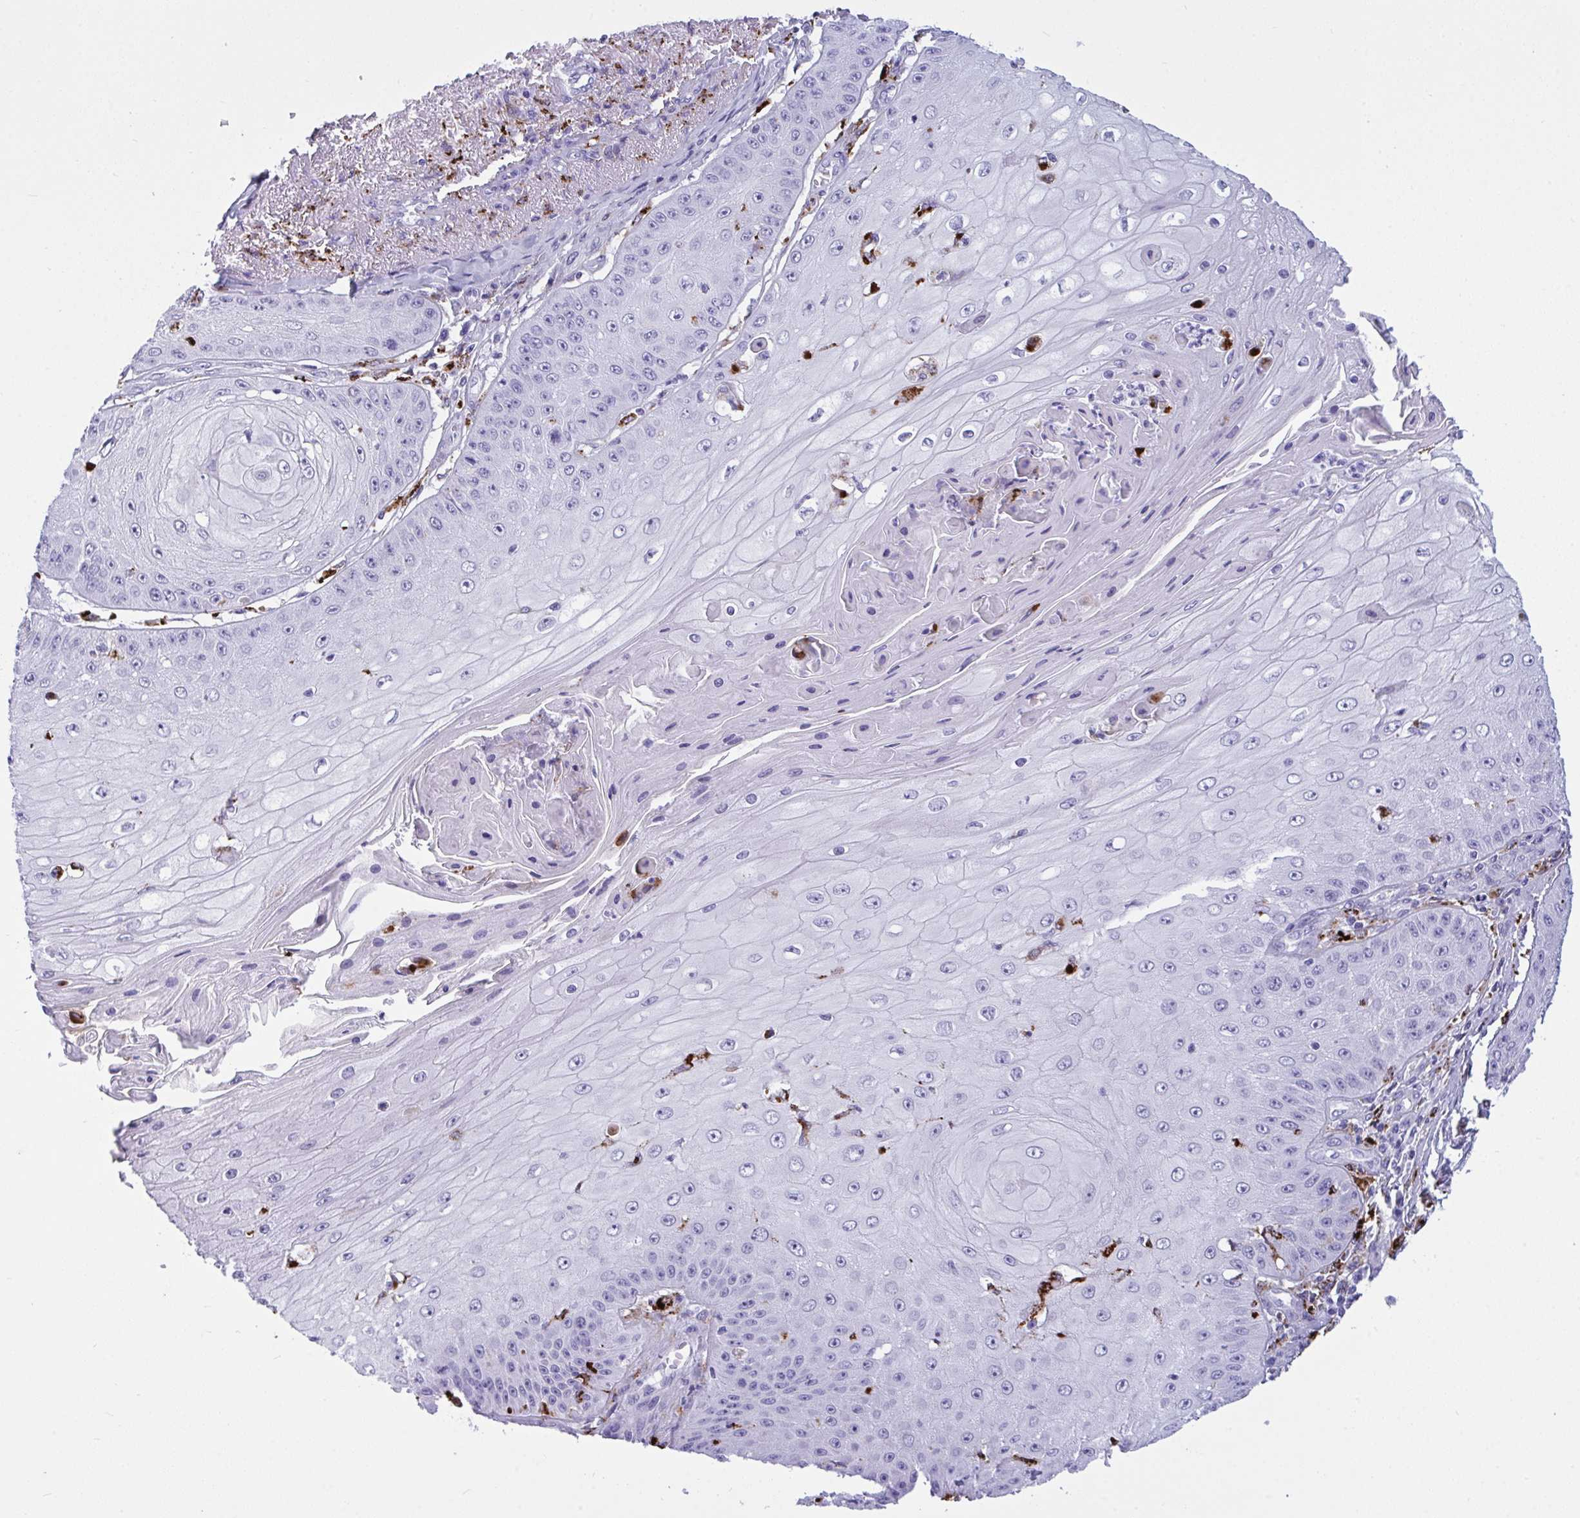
{"staining": {"intensity": "negative", "quantity": "none", "location": "none"}, "tissue": "skin cancer", "cell_type": "Tumor cells", "image_type": "cancer", "snomed": [{"axis": "morphology", "description": "Squamous cell carcinoma, NOS"}, {"axis": "topography", "description": "Skin"}], "caption": "Immunohistochemistry (IHC) histopathology image of neoplastic tissue: human skin squamous cell carcinoma stained with DAB (3,3'-diaminobenzidine) reveals no significant protein staining in tumor cells.", "gene": "CPVL", "patient": {"sex": "male", "age": 70}}